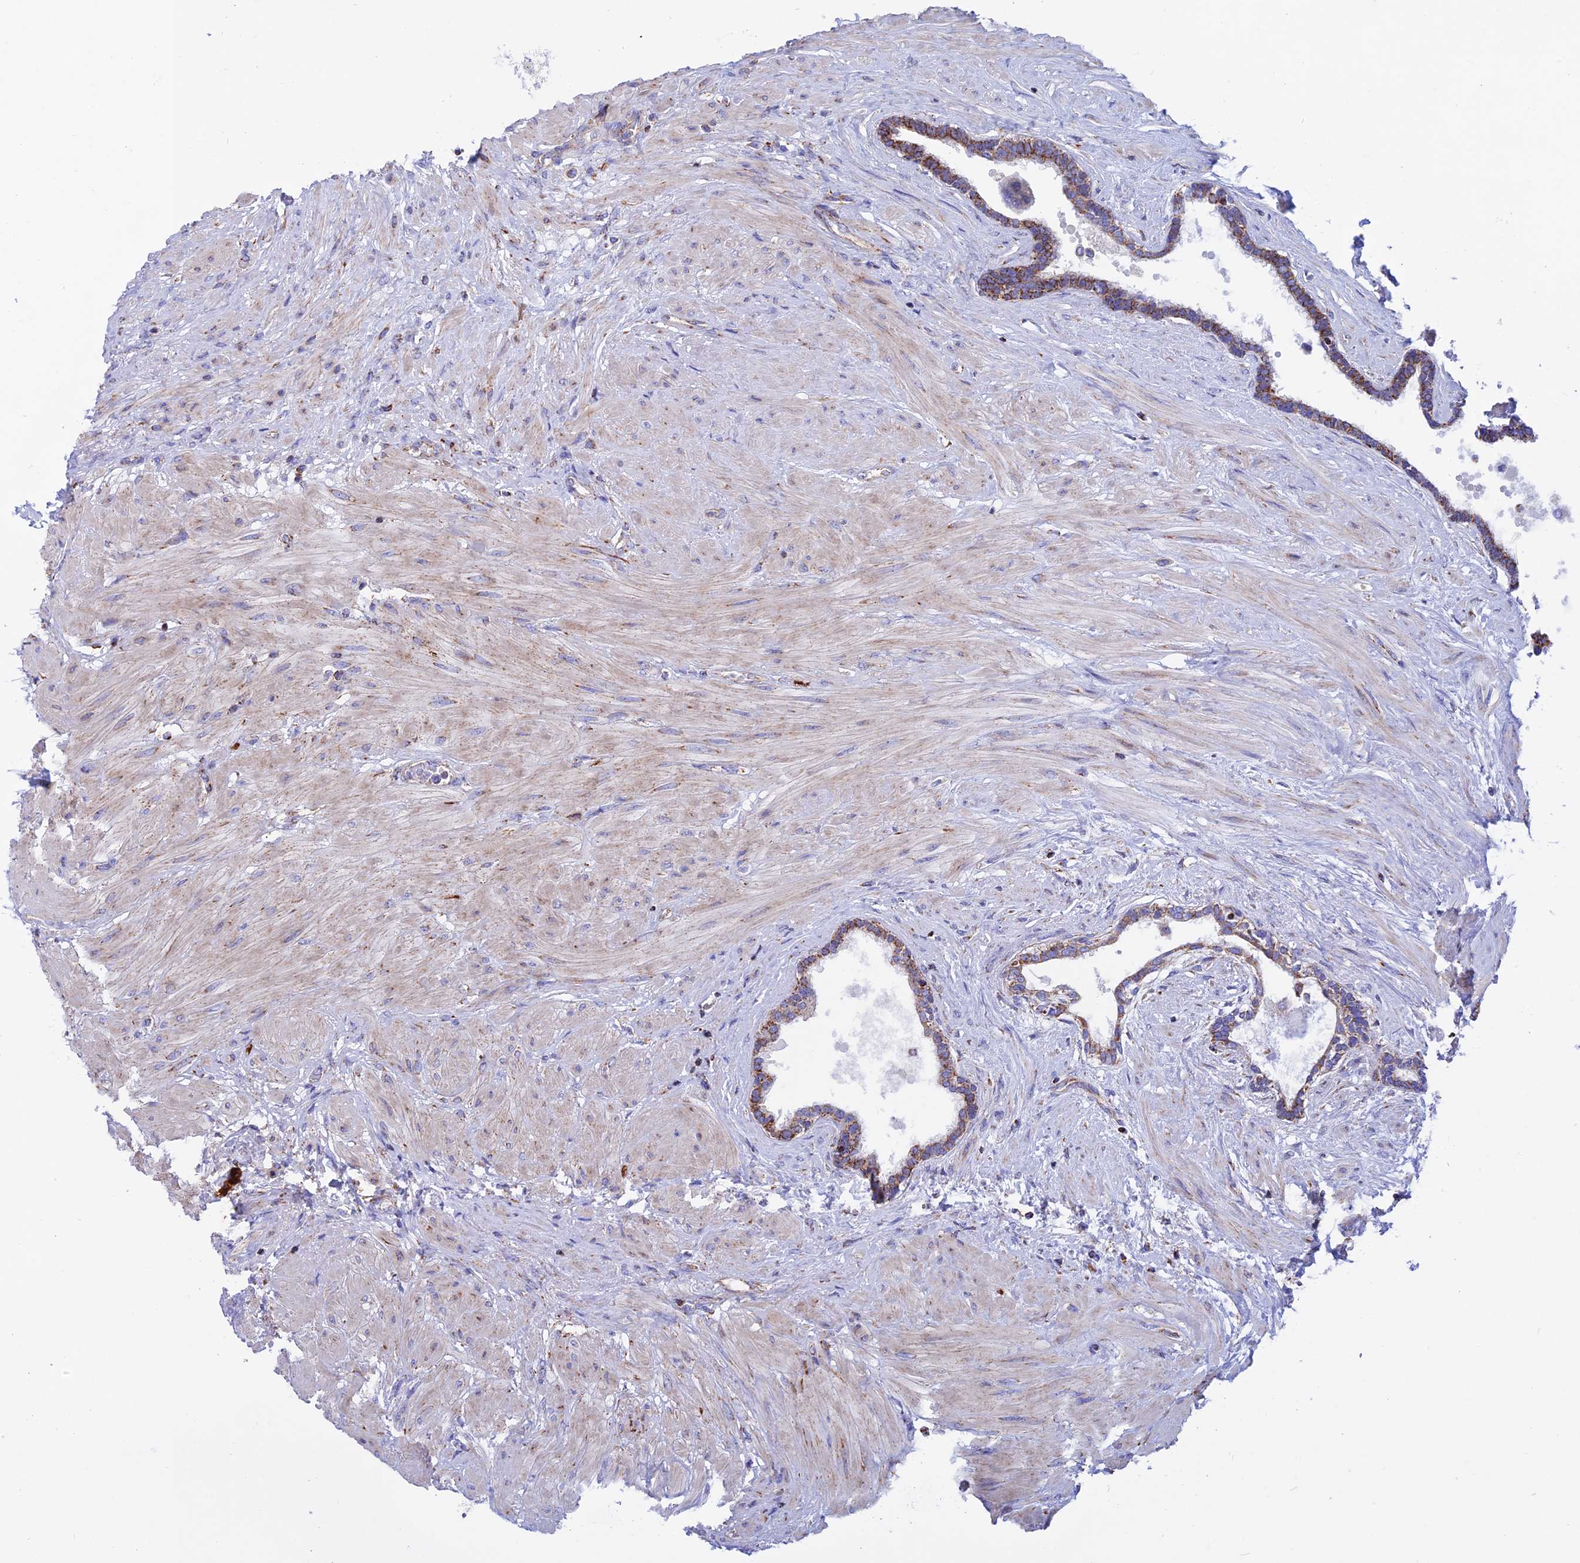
{"staining": {"intensity": "strong", "quantity": ">75%", "location": "cytoplasmic/membranous"}, "tissue": "prostate", "cell_type": "Glandular cells", "image_type": "normal", "snomed": [{"axis": "morphology", "description": "Normal tissue, NOS"}, {"axis": "topography", "description": "Prostate"}], "caption": "The histopathology image shows a brown stain indicating the presence of a protein in the cytoplasmic/membranous of glandular cells in prostate. (IHC, brightfield microscopy, high magnification).", "gene": "GCDH", "patient": {"sex": "male", "age": 48}}